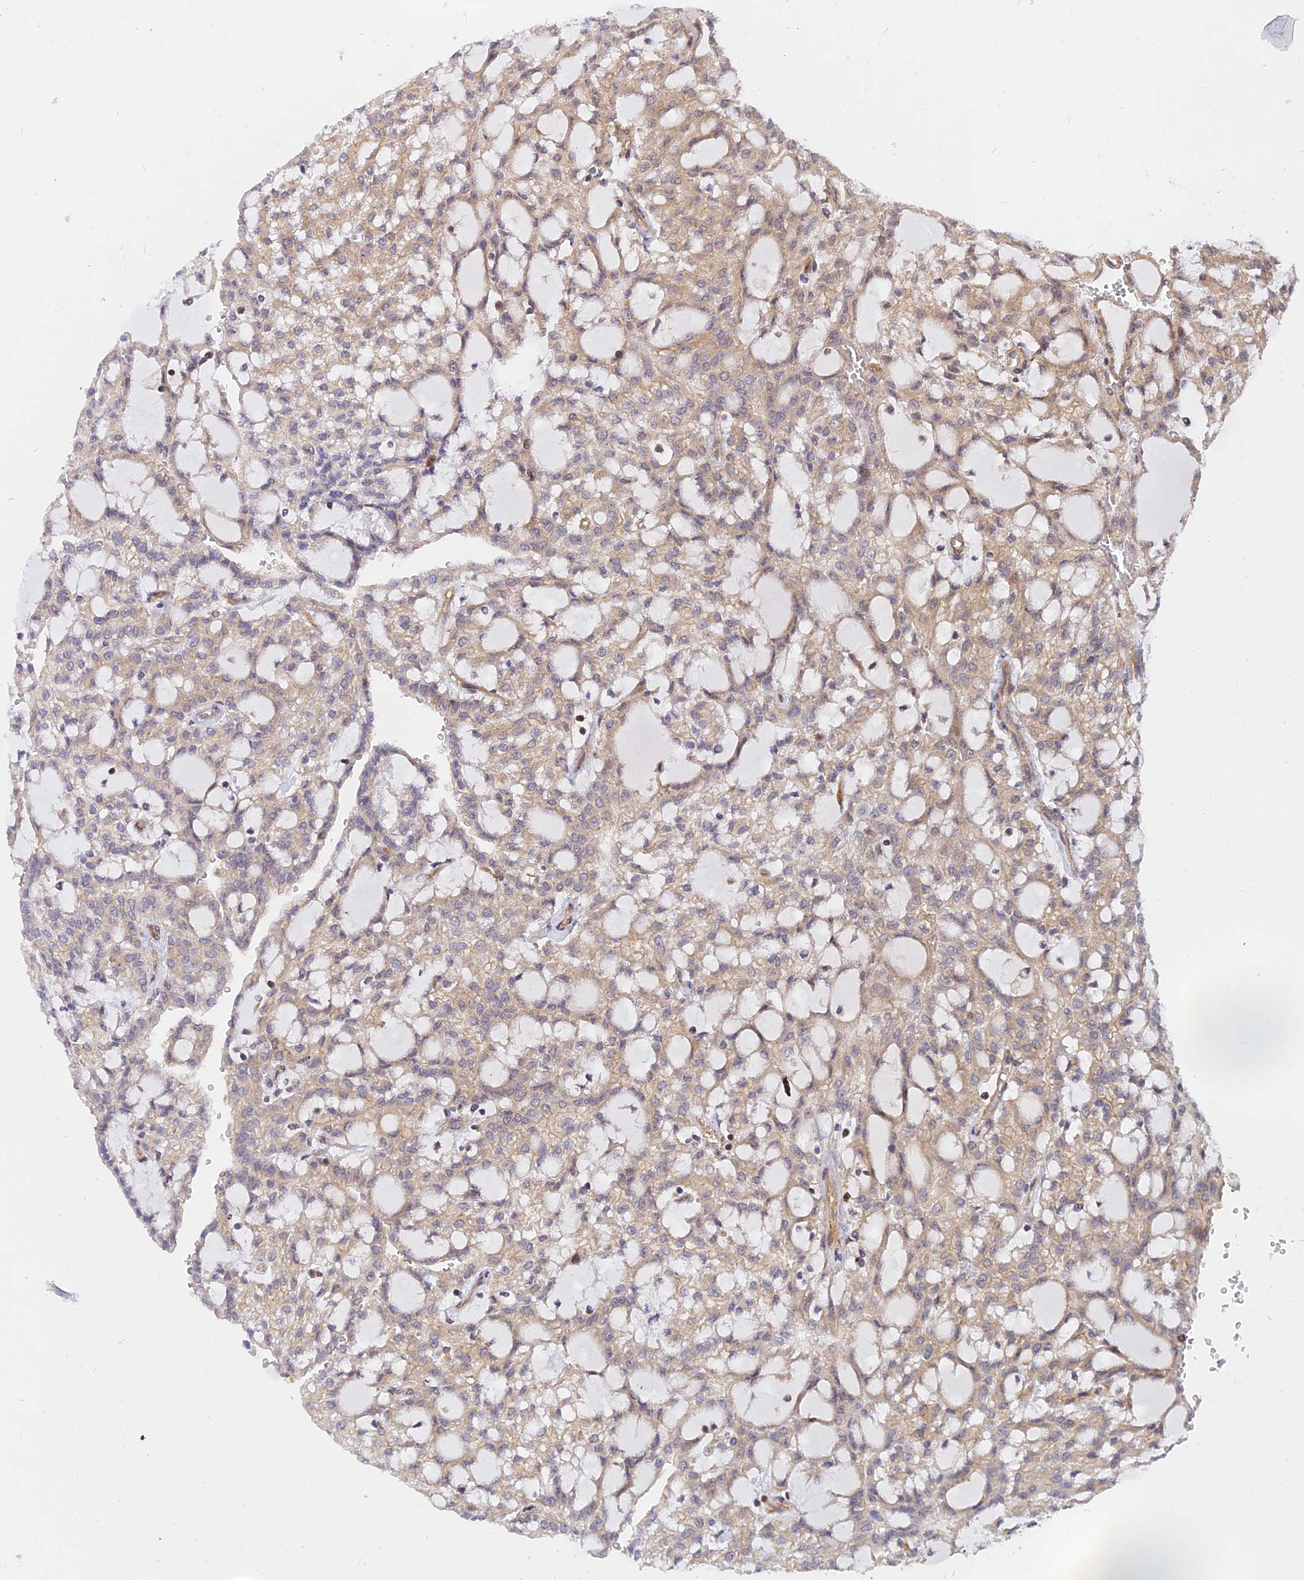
{"staining": {"intensity": "weak", "quantity": "25%-75%", "location": "cytoplasmic/membranous"}, "tissue": "renal cancer", "cell_type": "Tumor cells", "image_type": "cancer", "snomed": [{"axis": "morphology", "description": "Adenocarcinoma, NOS"}, {"axis": "topography", "description": "Kidney"}], "caption": "Renal cancer stained with DAB immunohistochemistry displays low levels of weak cytoplasmic/membranous positivity in about 25%-75% of tumor cells.", "gene": "WDR41", "patient": {"sex": "male", "age": 63}}